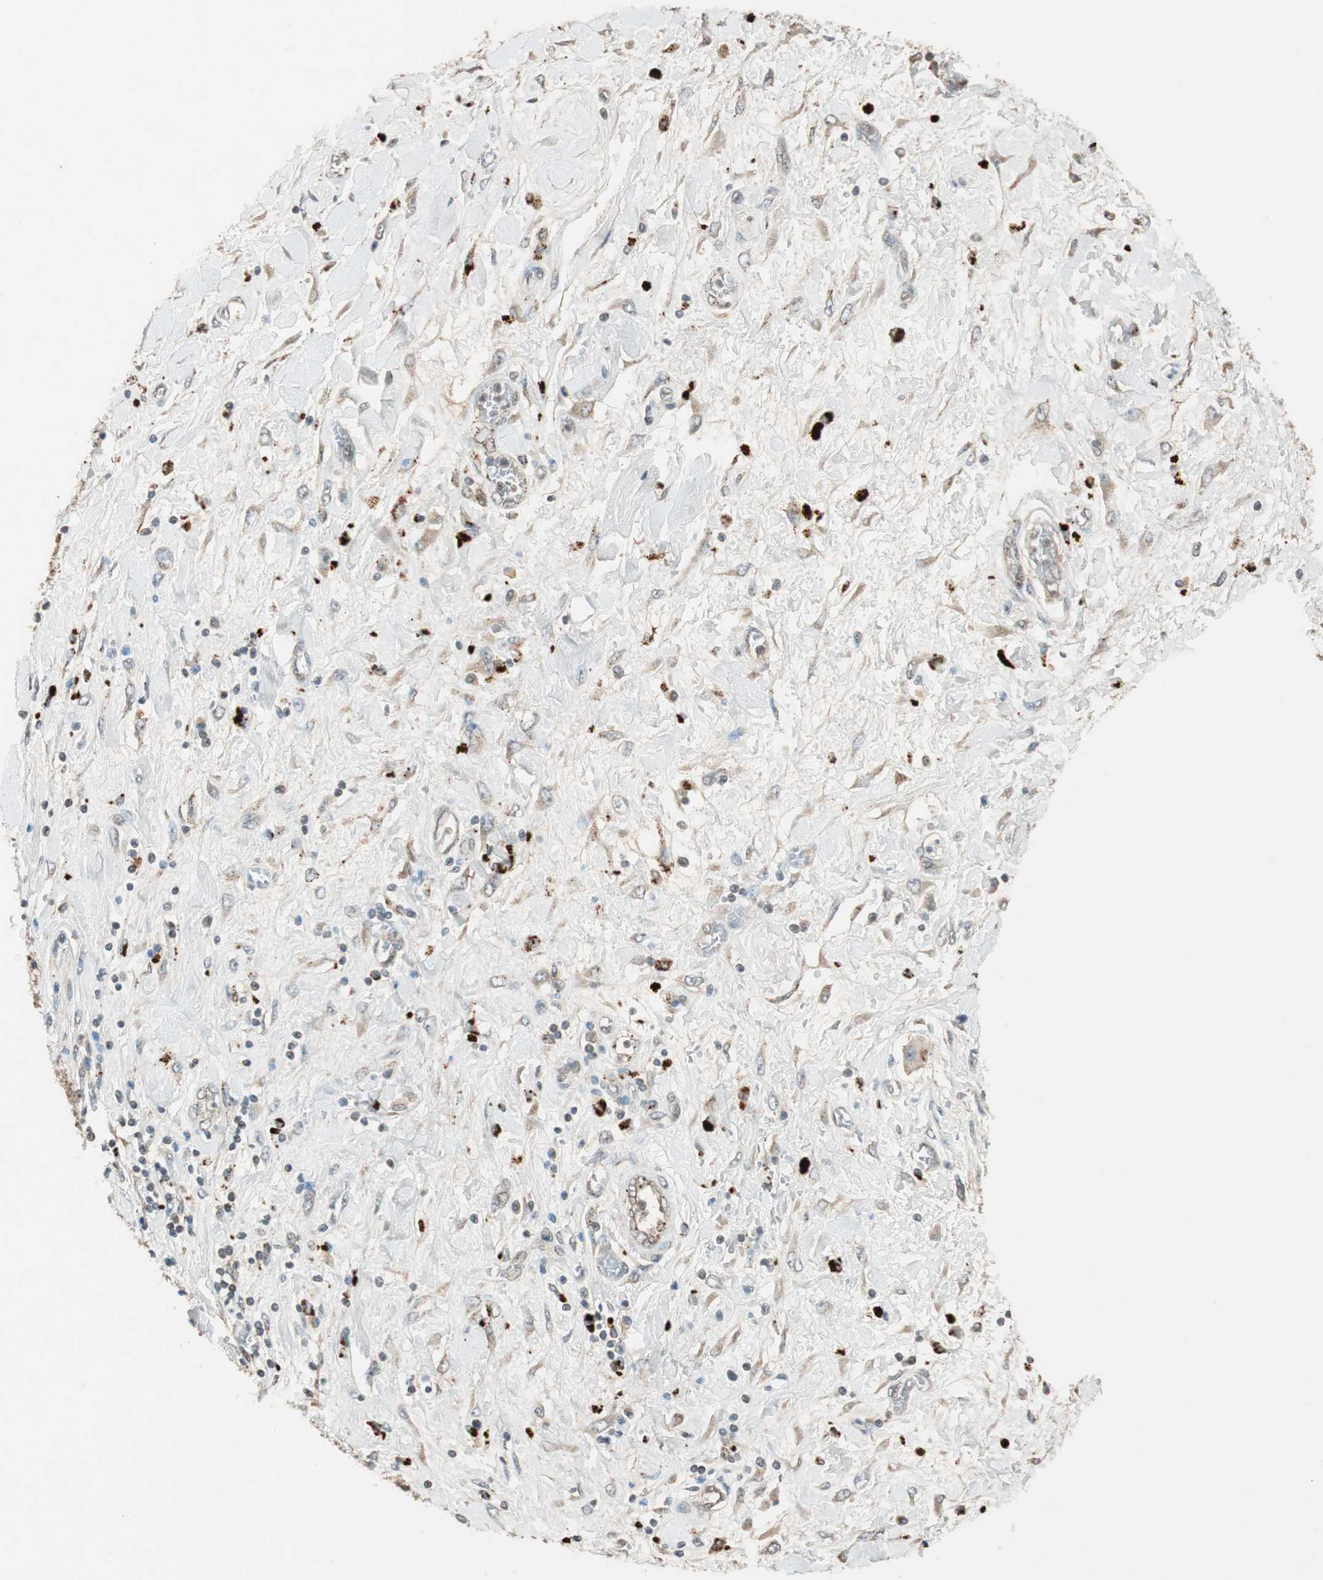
{"staining": {"intensity": "weak", "quantity": ">75%", "location": "cytoplasmic/membranous"}, "tissue": "pancreatic cancer", "cell_type": "Tumor cells", "image_type": "cancer", "snomed": [{"axis": "morphology", "description": "Adenocarcinoma, NOS"}, {"axis": "topography", "description": "Pancreas"}], "caption": "Protein expression analysis of human pancreatic cancer reveals weak cytoplasmic/membranous expression in approximately >75% of tumor cells.", "gene": "GLB1", "patient": {"sex": "female", "age": 70}}